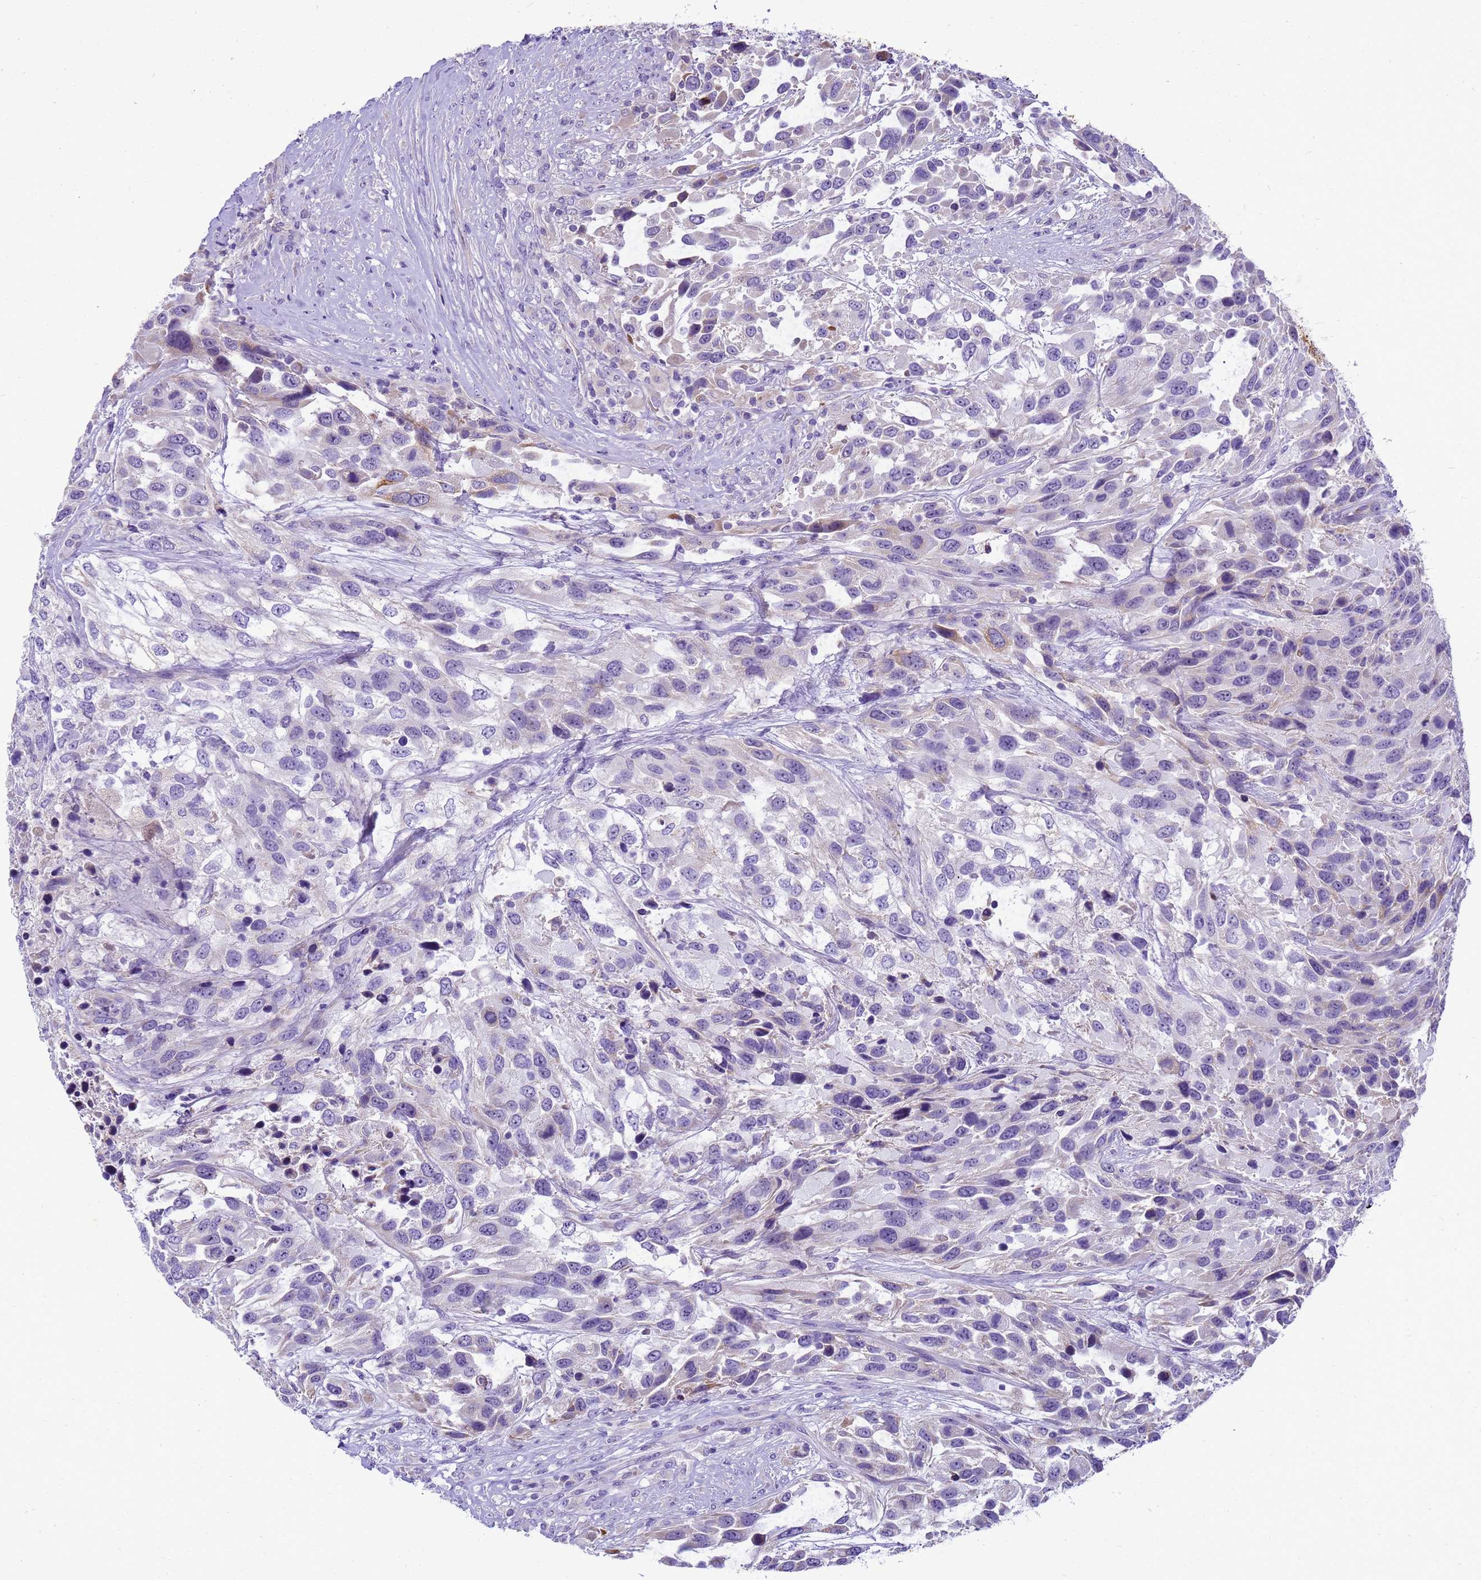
{"staining": {"intensity": "negative", "quantity": "none", "location": "none"}, "tissue": "urothelial cancer", "cell_type": "Tumor cells", "image_type": "cancer", "snomed": [{"axis": "morphology", "description": "Urothelial carcinoma, High grade"}, {"axis": "topography", "description": "Urinary bladder"}], "caption": "IHC of human urothelial cancer displays no expression in tumor cells.", "gene": "PIEZO2", "patient": {"sex": "female", "age": 70}}